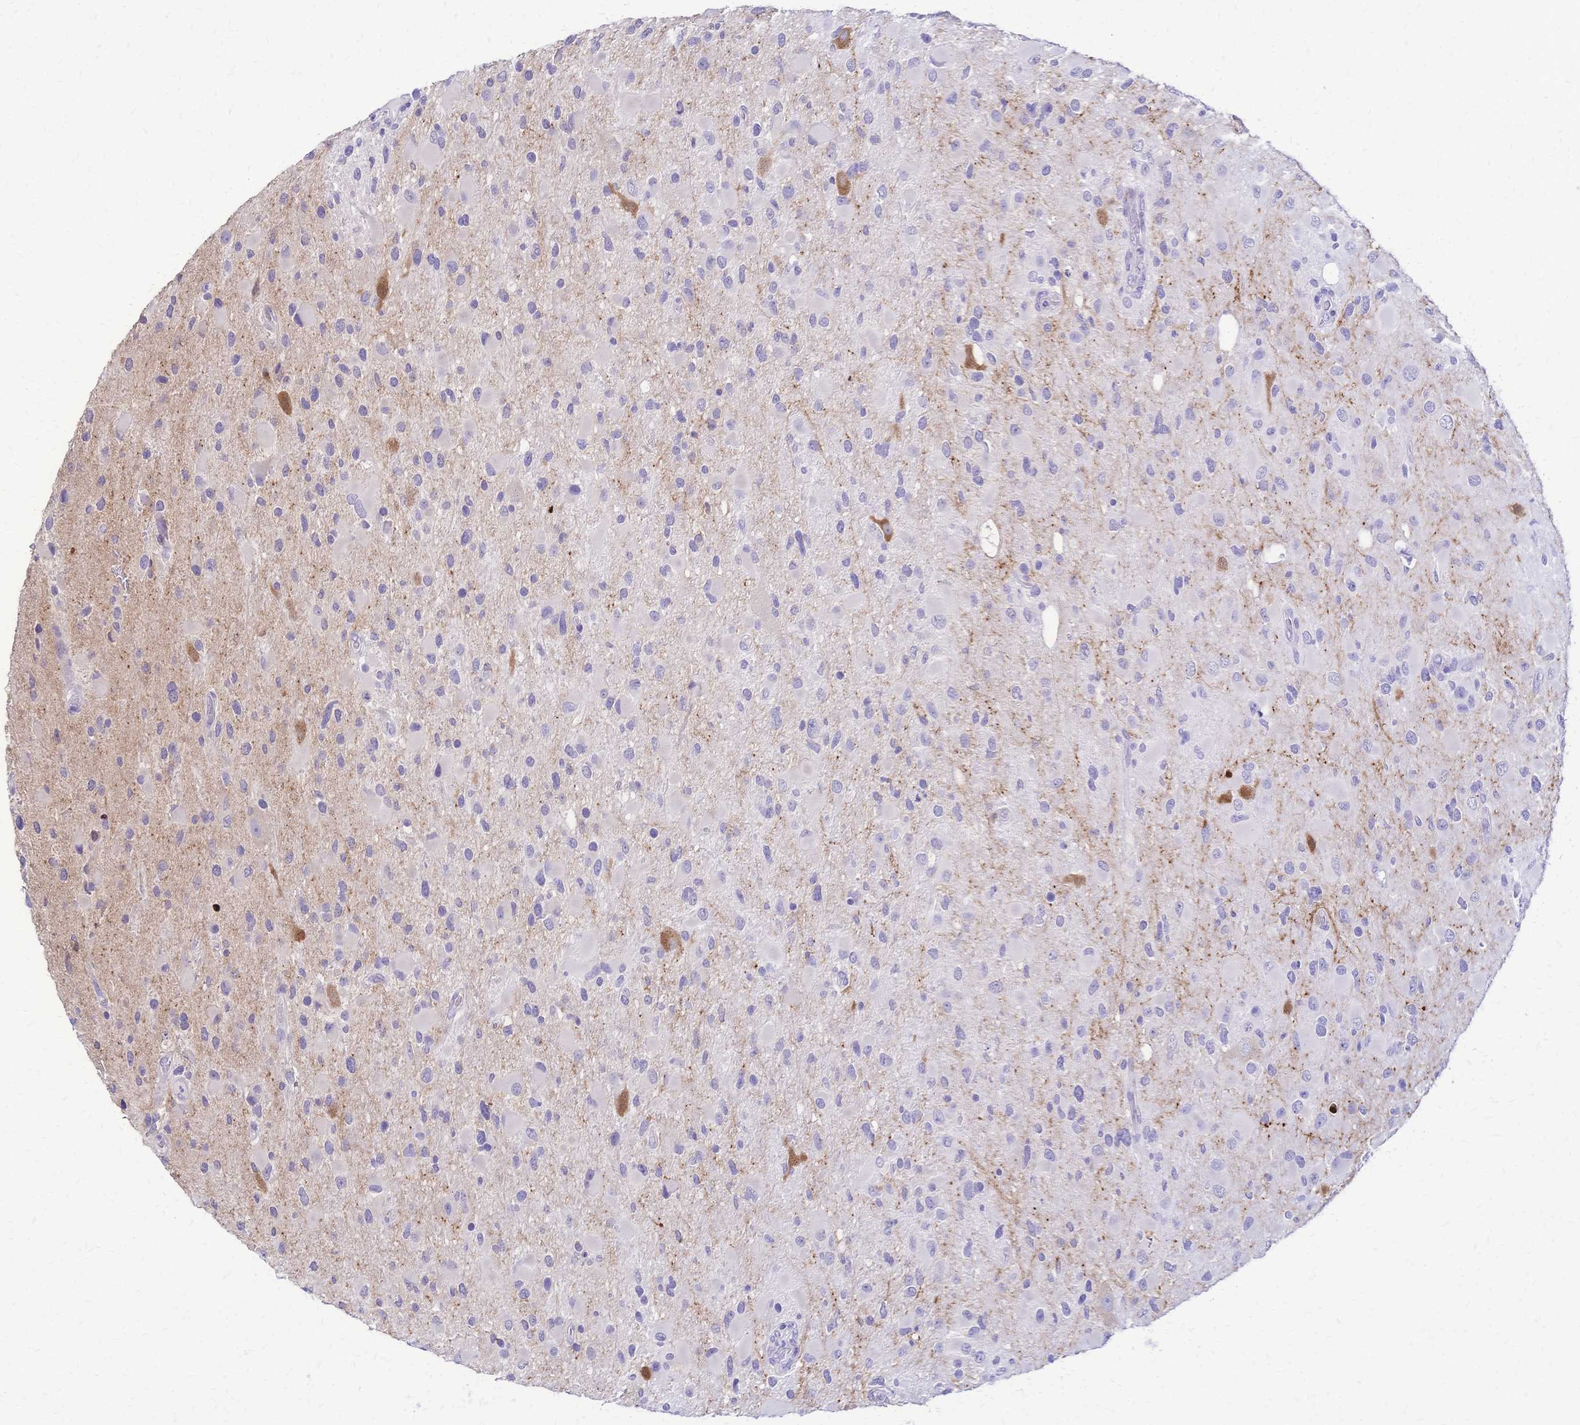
{"staining": {"intensity": "negative", "quantity": "none", "location": "none"}, "tissue": "glioma", "cell_type": "Tumor cells", "image_type": "cancer", "snomed": [{"axis": "morphology", "description": "Glioma, malignant, Low grade"}, {"axis": "topography", "description": "Brain"}], "caption": "Tumor cells show no significant expression in malignant glioma (low-grade).", "gene": "GRB7", "patient": {"sex": "female", "age": 32}}